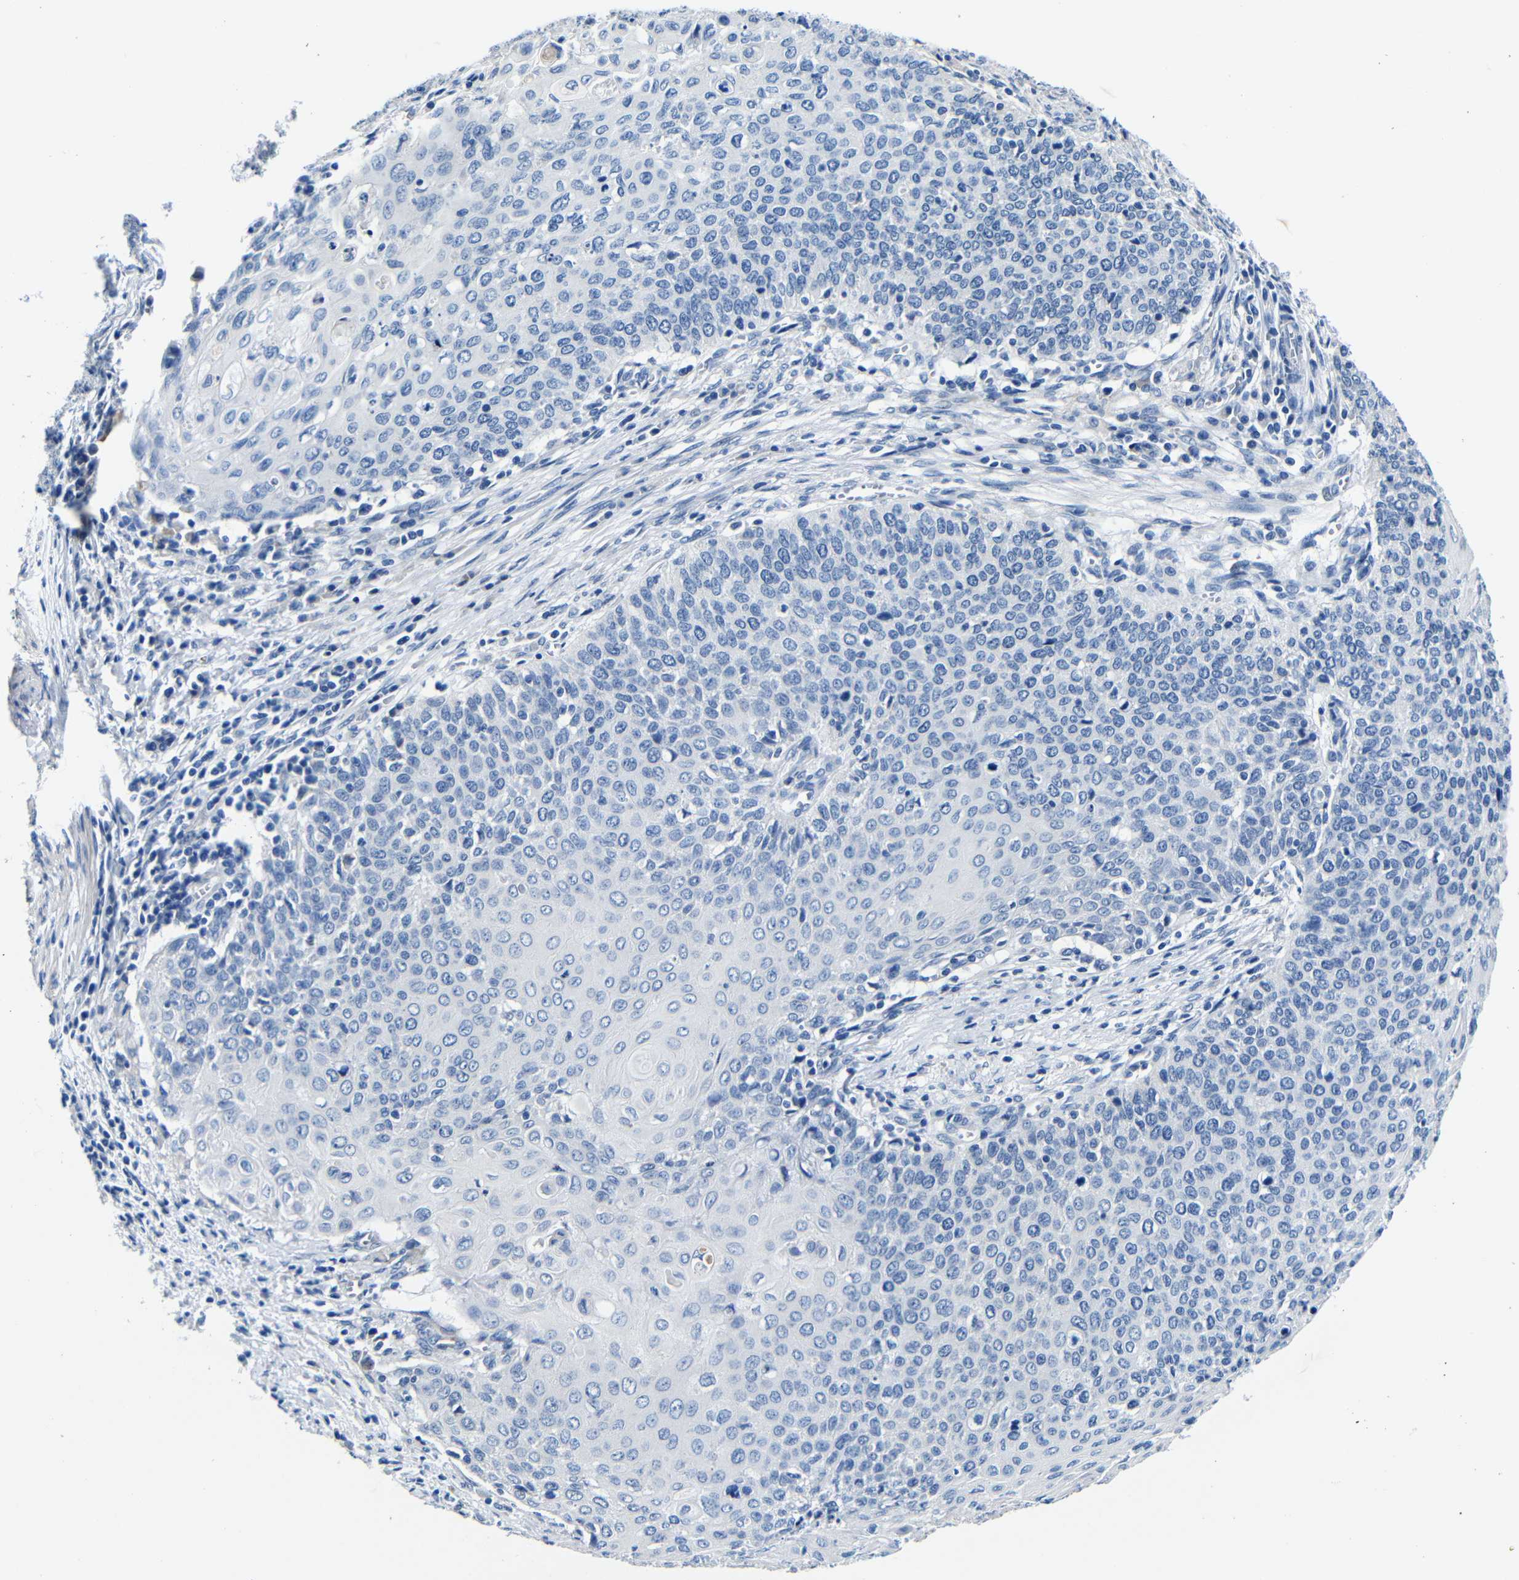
{"staining": {"intensity": "negative", "quantity": "none", "location": "none"}, "tissue": "cervical cancer", "cell_type": "Tumor cells", "image_type": "cancer", "snomed": [{"axis": "morphology", "description": "Squamous cell carcinoma, NOS"}, {"axis": "topography", "description": "Cervix"}], "caption": "Squamous cell carcinoma (cervical) stained for a protein using immunohistochemistry demonstrates no positivity tumor cells.", "gene": "TNFAIP1", "patient": {"sex": "female", "age": 39}}